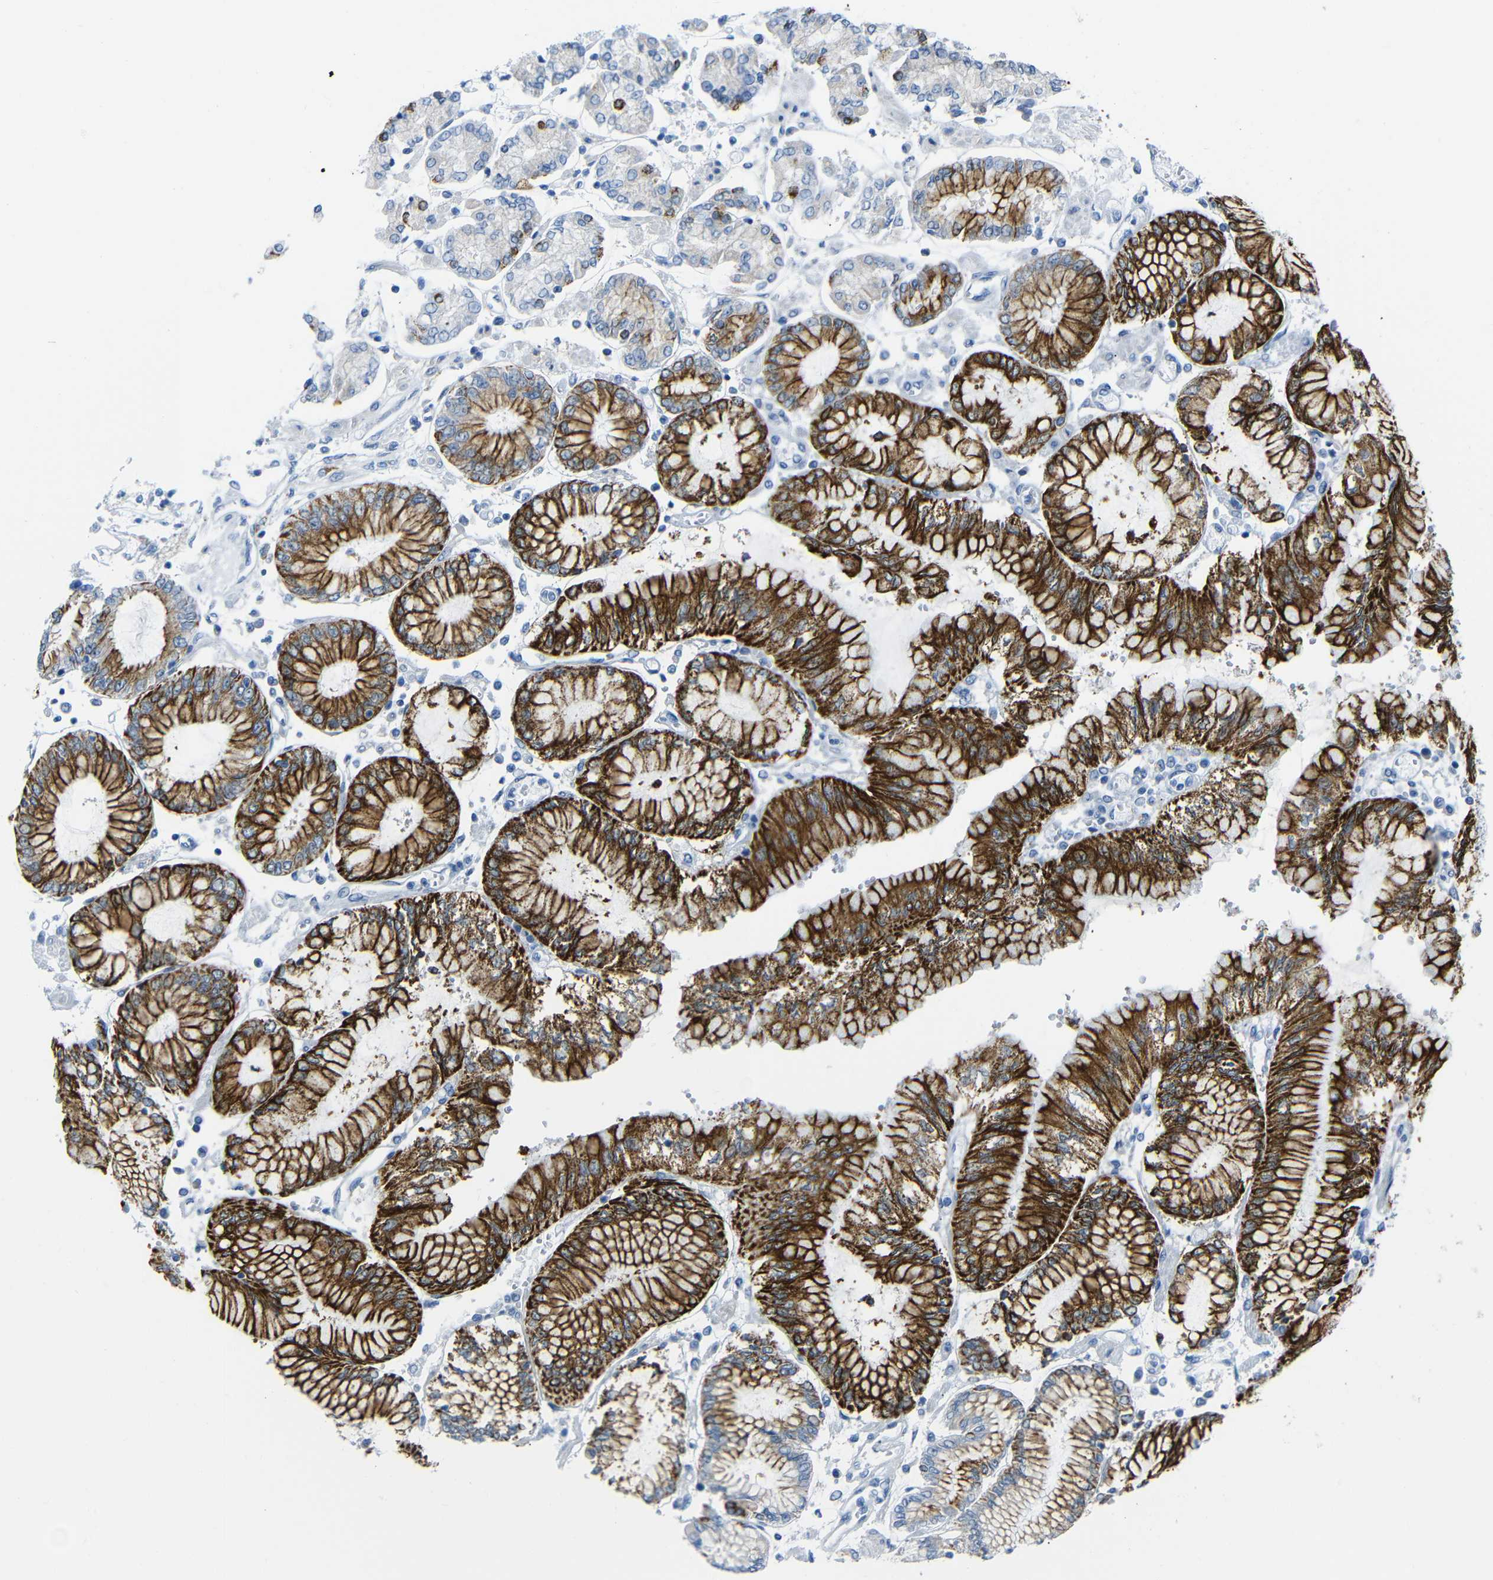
{"staining": {"intensity": "strong", "quantity": "25%-75%", "location": "cytoplasmic/membranous"}, "tissue": "stomach cancer", "cell_type": "Tumor cells", "image_type": "cancer", "snomed": [{"axis": "morphology", "description": "Adenocarcinoma, NOS"}, {"axis": "topography", "description": "Stomach"}], "caption": "Strong cytoplasmic/membranous protein staining is appreciated in about 25%-75% of tumor cells in stomach cancer (adenocarcinoma). The protein of interest is stained brown, and the nuclei are stained in blue (DAB (3,3'-diaminobenzidine) IHC with brightfield microscopy, high magnification).", "gene": "C15orf48", "patient": {"sex": "male", "age": 76}}